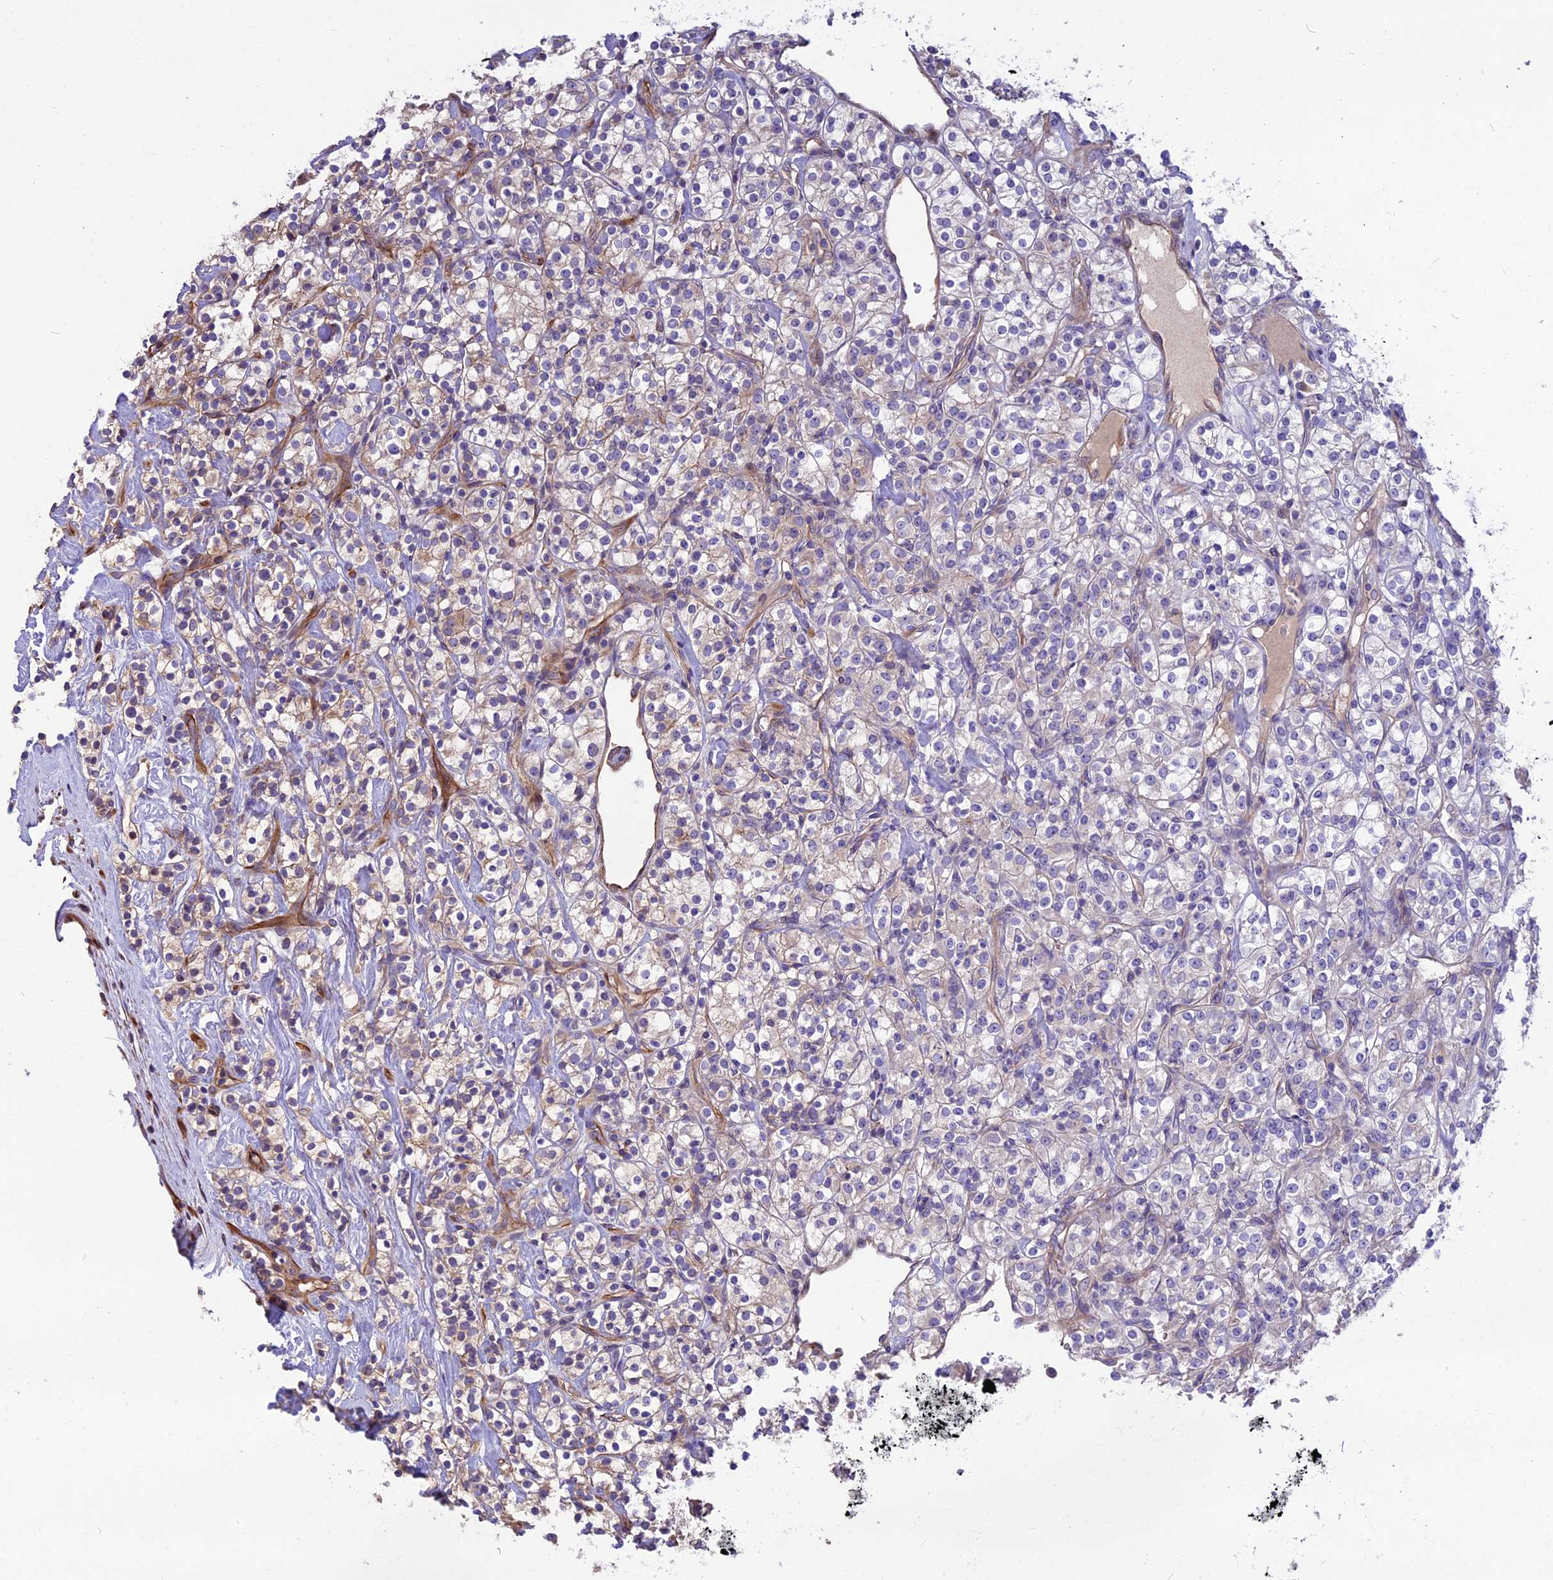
{"staining": {"intensity": "weak", "quantity": "25%-75%", "location": "cytoplasmic/membranous"}, "tissue": "renal cancer", "cell_type": "Tumor cells", "image_type": "cancer", "snomed": [{"axis": "morphology", "description": "Adenocarcinoma, NOS"}, {"axis": "topography", "description": "Kidney"}], "caption": "This is a histology image of IHC staining of renal cancer (adenocarcinoma), which shows weak staining in the cytoplasmic/membranous of tumor cells.", "gene": "ANO3", "patient": {"sex": "male", "age": 77}}